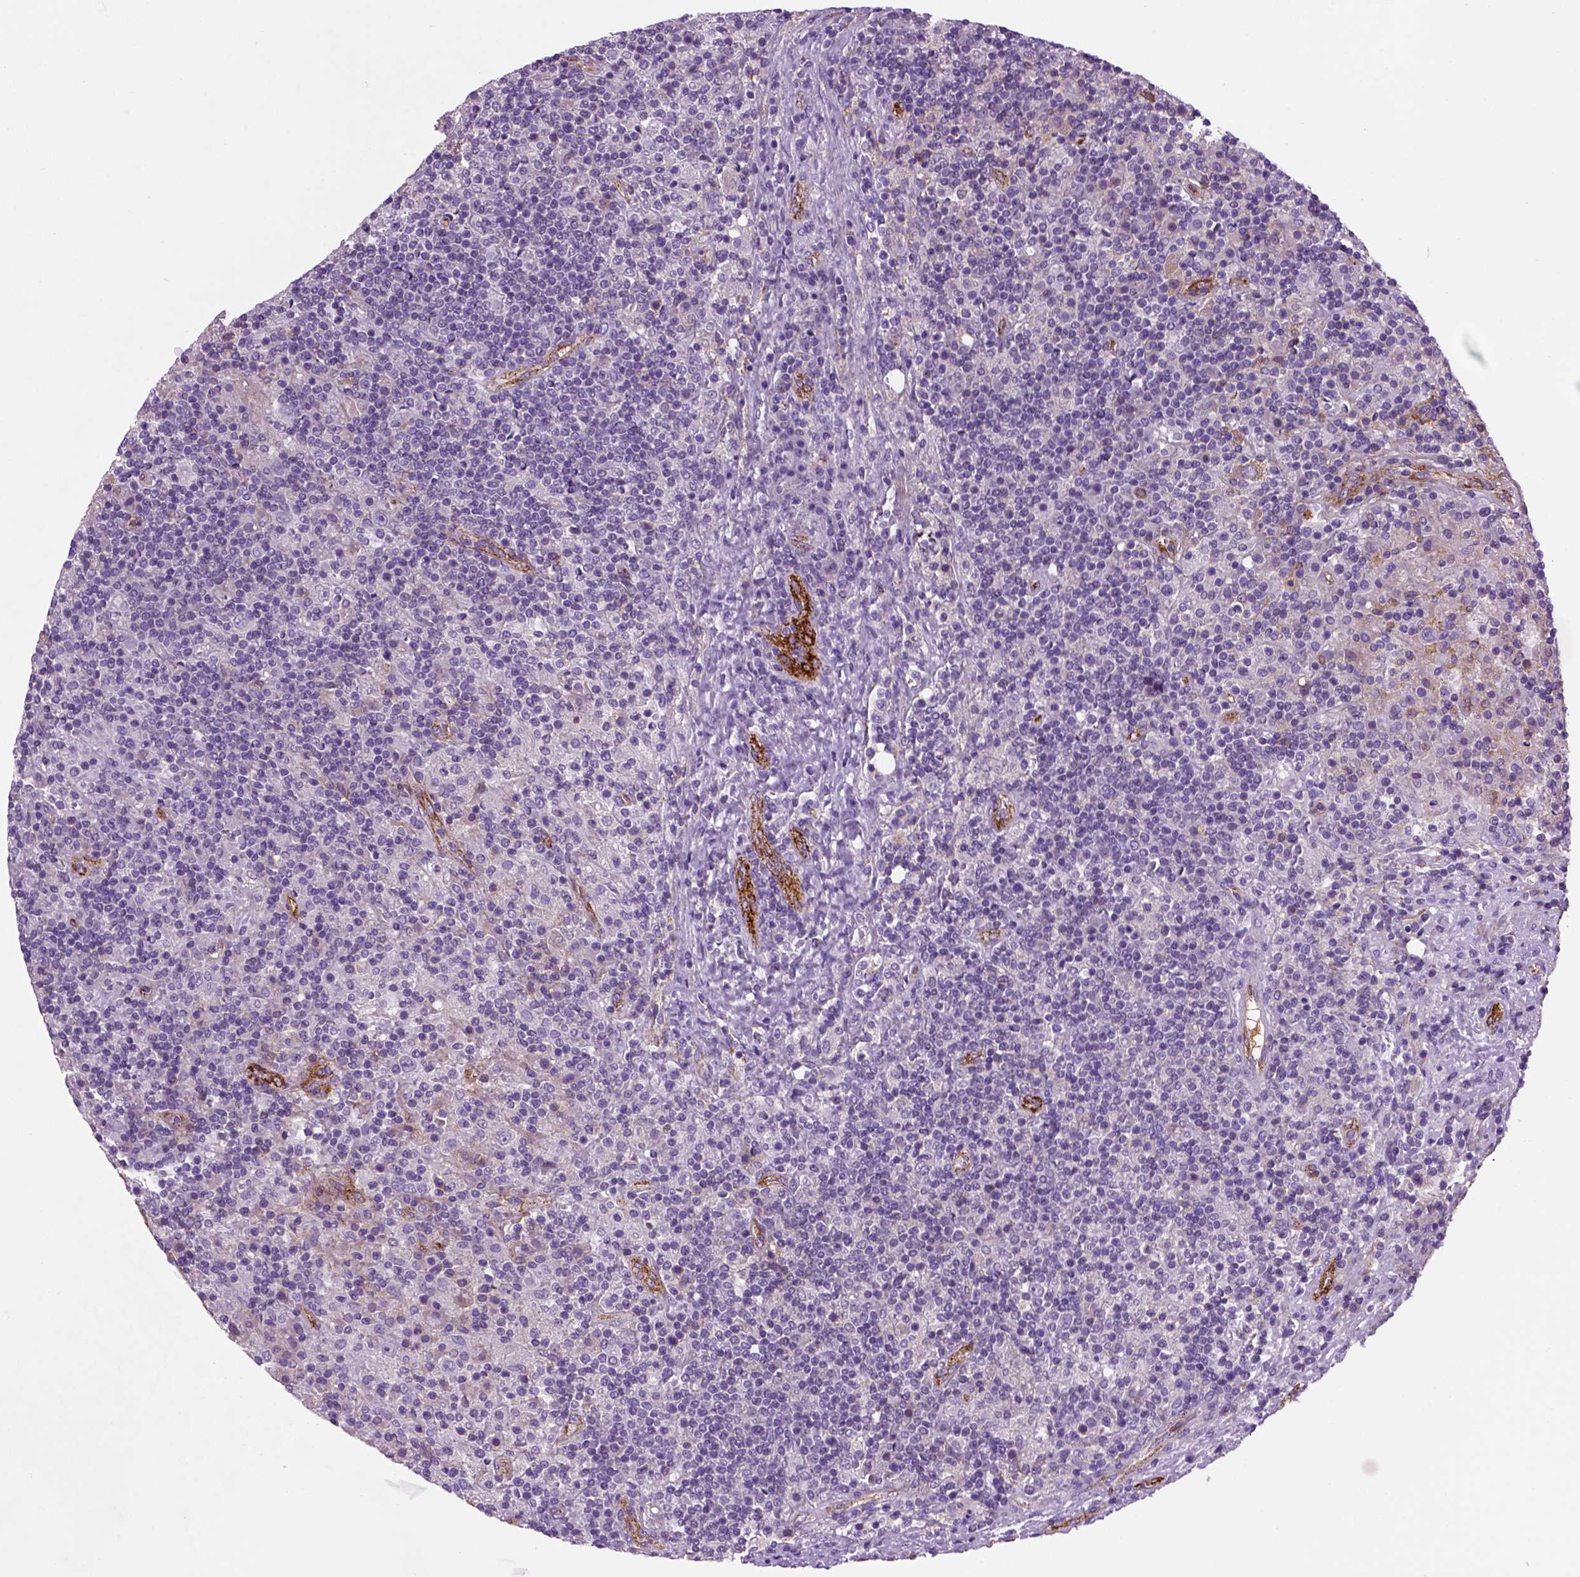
{"staining": {"intensity": "negative", "quantity": "none", "location": "none"}, "tissue": "lymphoma", "cell_type": "Tumor cells", "image_type": "cancer", "snomed": [{"axis": "morphology", "description": "Hodgkin's disease, NOS"}, {"axis": "topography", "description": "Lymph node"}], "caption": "Lymphoma was stained to show a protein in brown. There is no significant expression in tumor cells.", "gene": "VWF", "patient": {"sex": "male", "age": 70}}